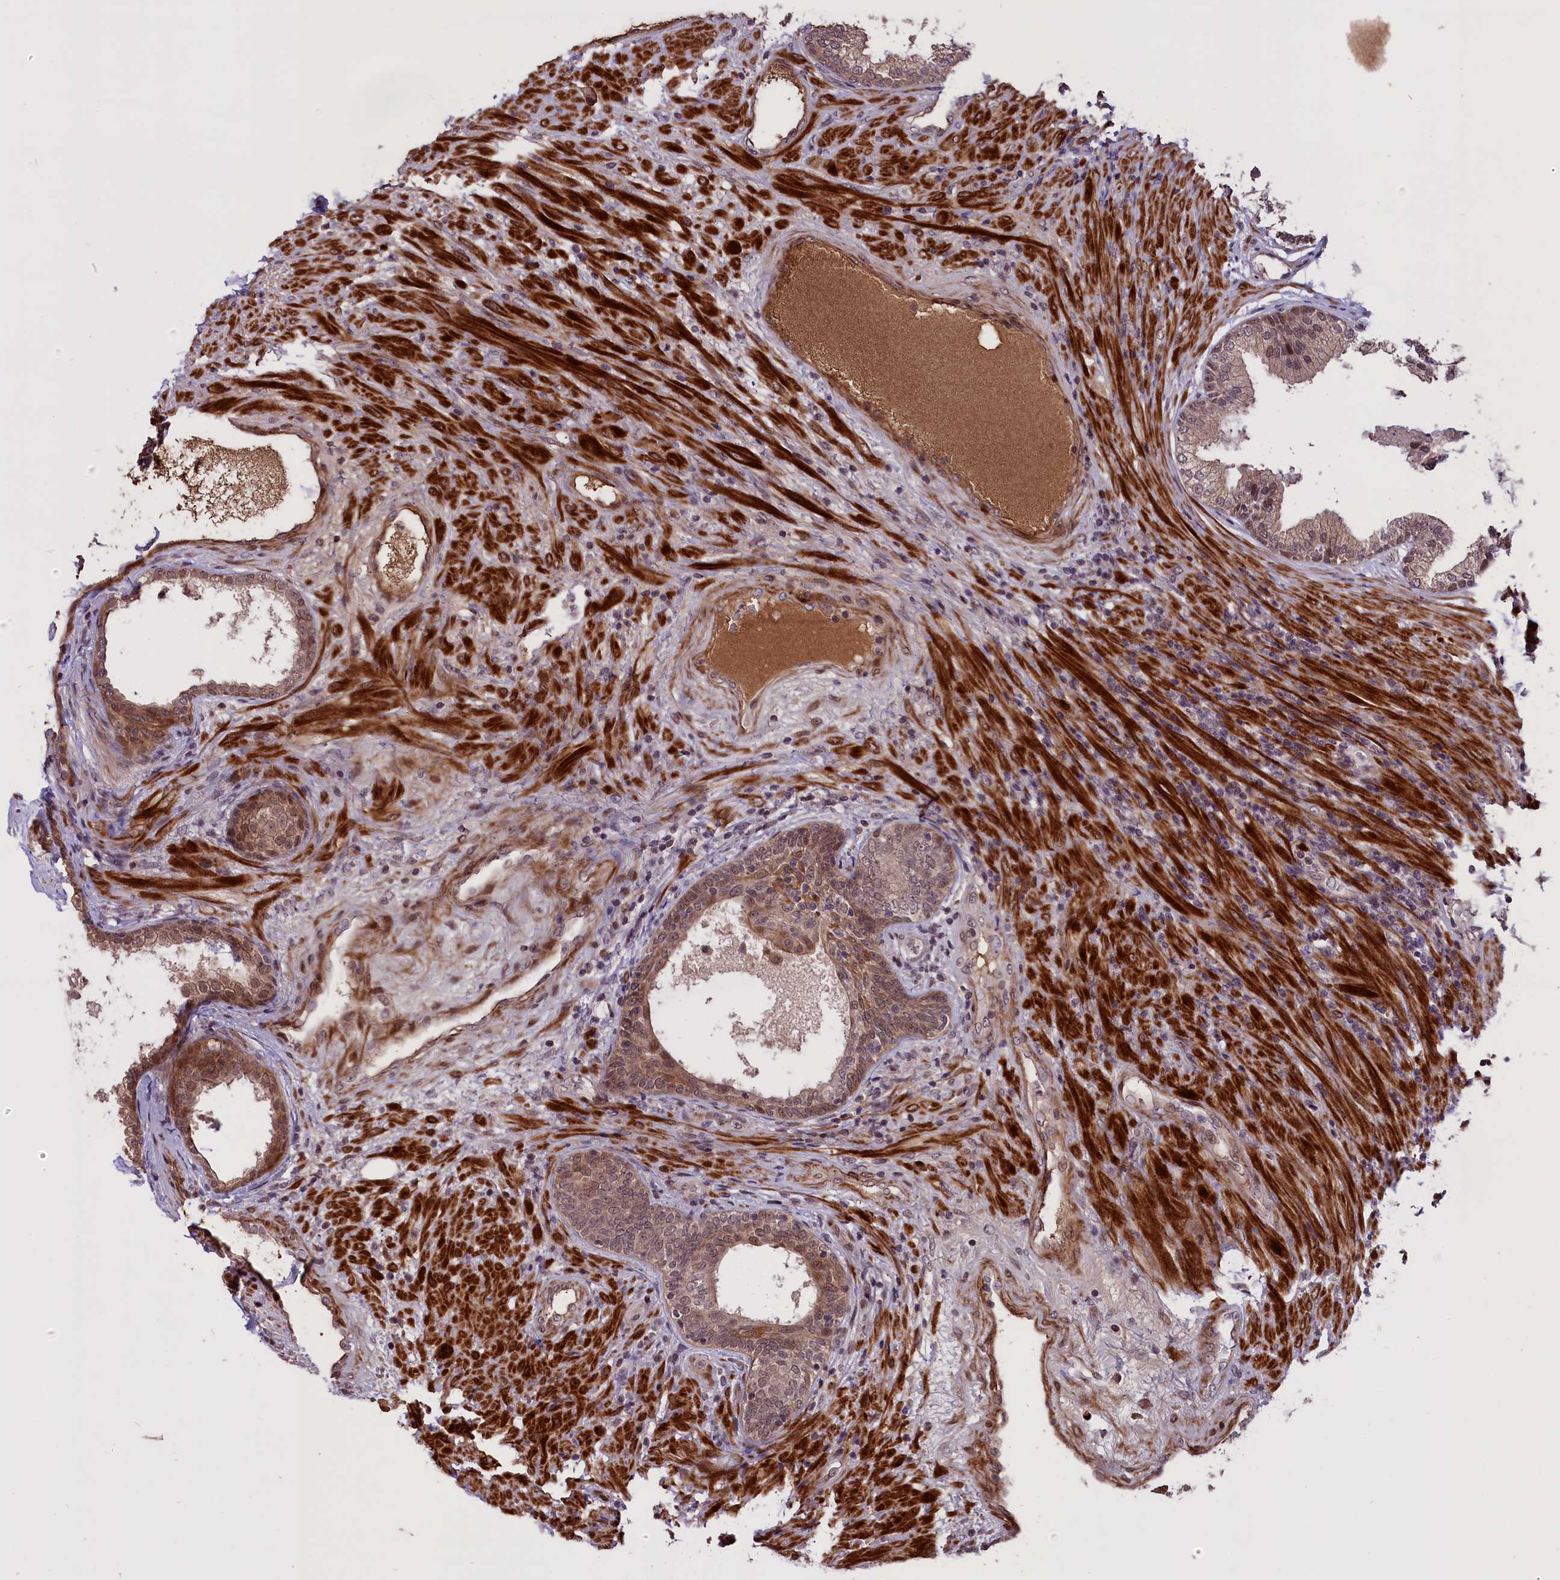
{"staining": {"intensity": "weak", "quantity": ">75%", "location": "cytoplasmic/membranous"}, "tissue": "prostate", "cell_type": "Glandular cells", "image_type": "normal", "snomed": [{"axis": "morphology", "description": "Normal tissue, NOS"}, {"axis": "topography", "description": "Prostate"}], "caption": "A brown stain labels weak cytoplasmic/membranous positivity of a protein in glandular cells of normal prostate. (Brightfield microscopy of DAB IHC at high magnification).", "gene": "ENHO", "patient": {"sex": "male", "age": 76}}